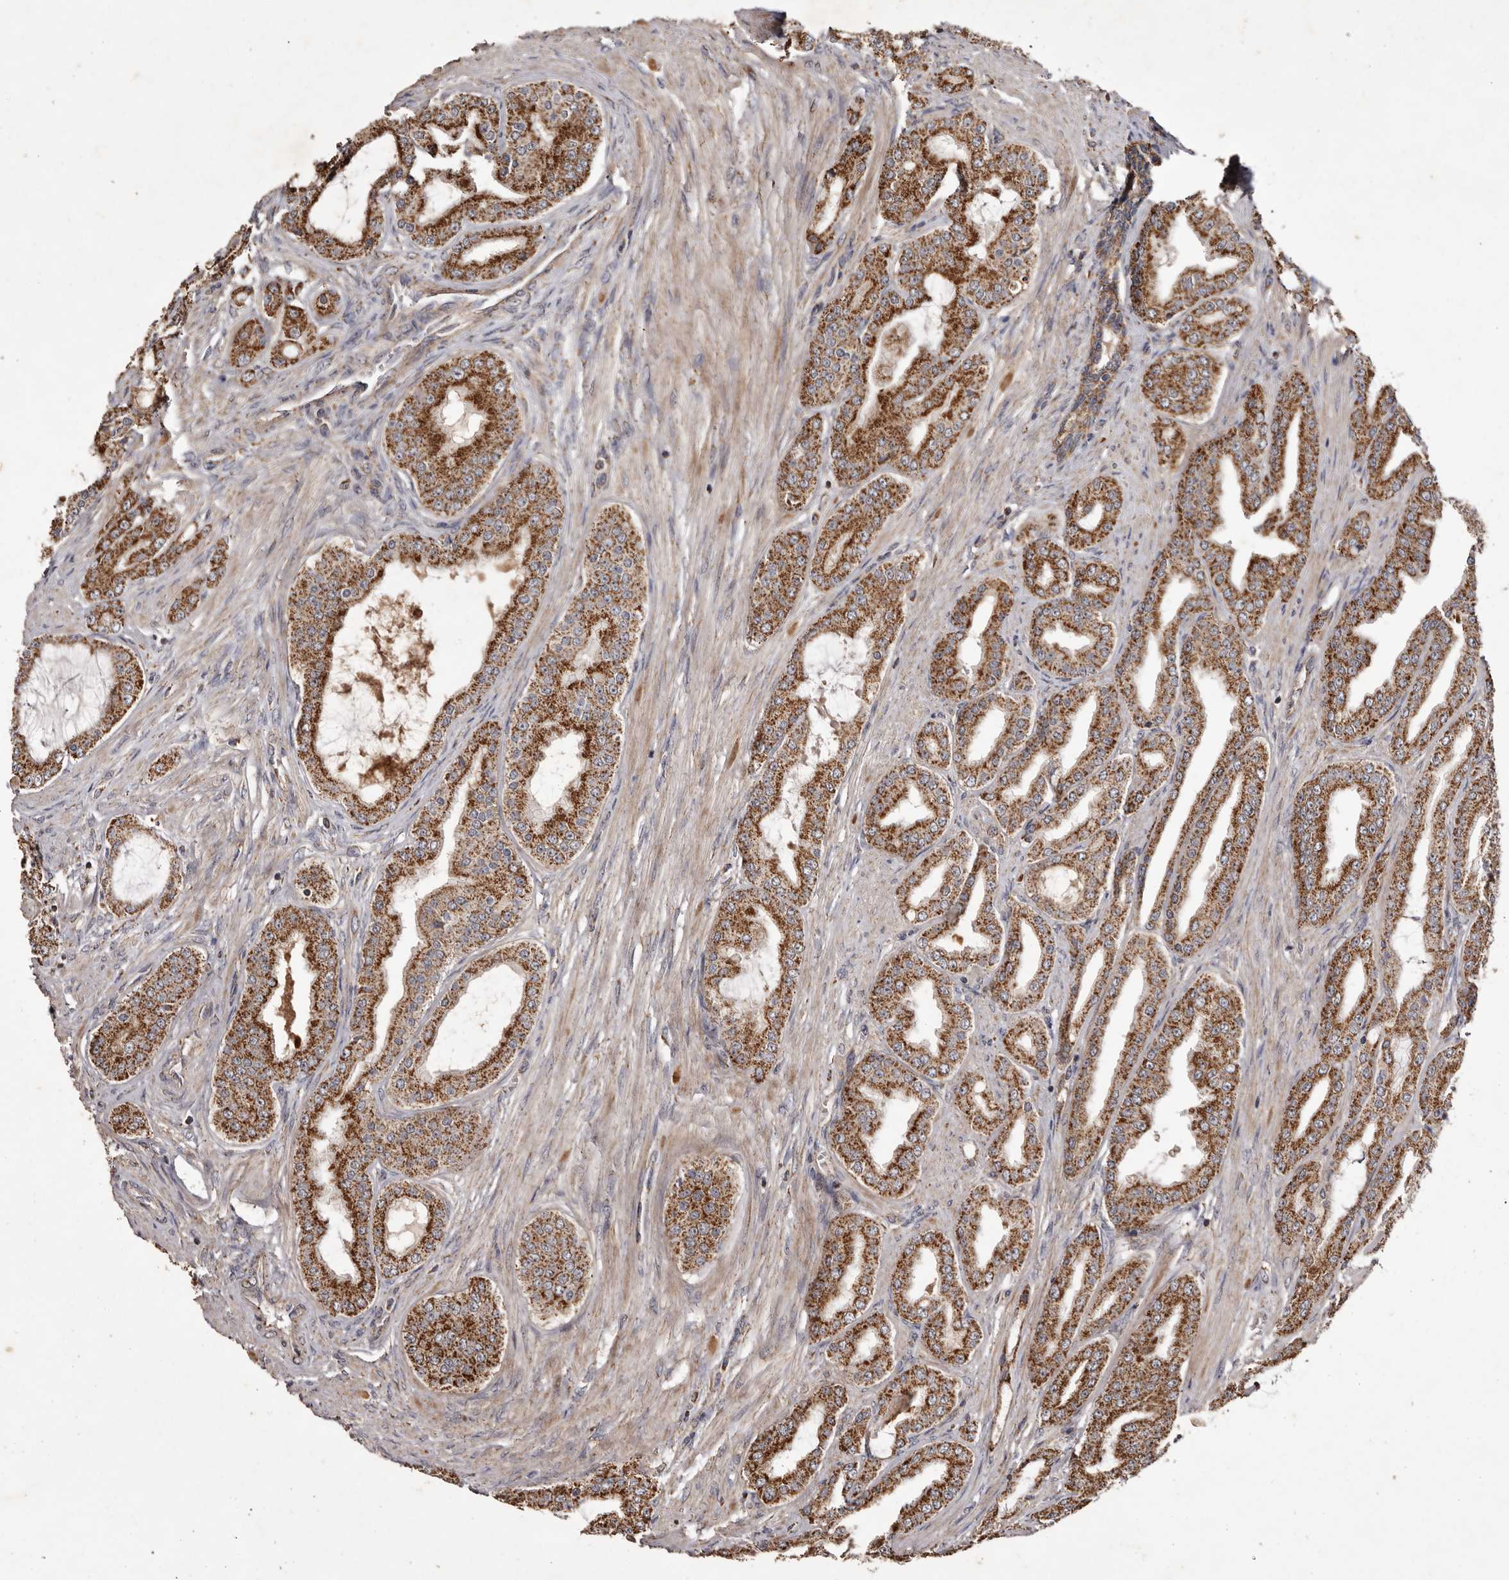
{"staining": {"intensity": "strong", "quantity": ">75%", "location": "cytoplasmic/membranous"}, "tissue": "prostate cancer", "cell_type": "Tumor cells", "image_type": "cancer", "snomed": [{"axis": "morphology", "description": "Adenocarcinoma, High grade"}, {"axis": "topography", "description": "Prostate"}], "caption": "The histopathology image reveals a brown stain indicating the presence of a protein in the cytoplasmic/membranous of tumor cells in prostate adenocarcinoma (high-grade). (Stains: DAB in brown, nuclei in blue, Microscopy: brightfield microscopy at high magnification).", "gene": "CPLANE2", "patient": {"sex": "male", "age": 60}}